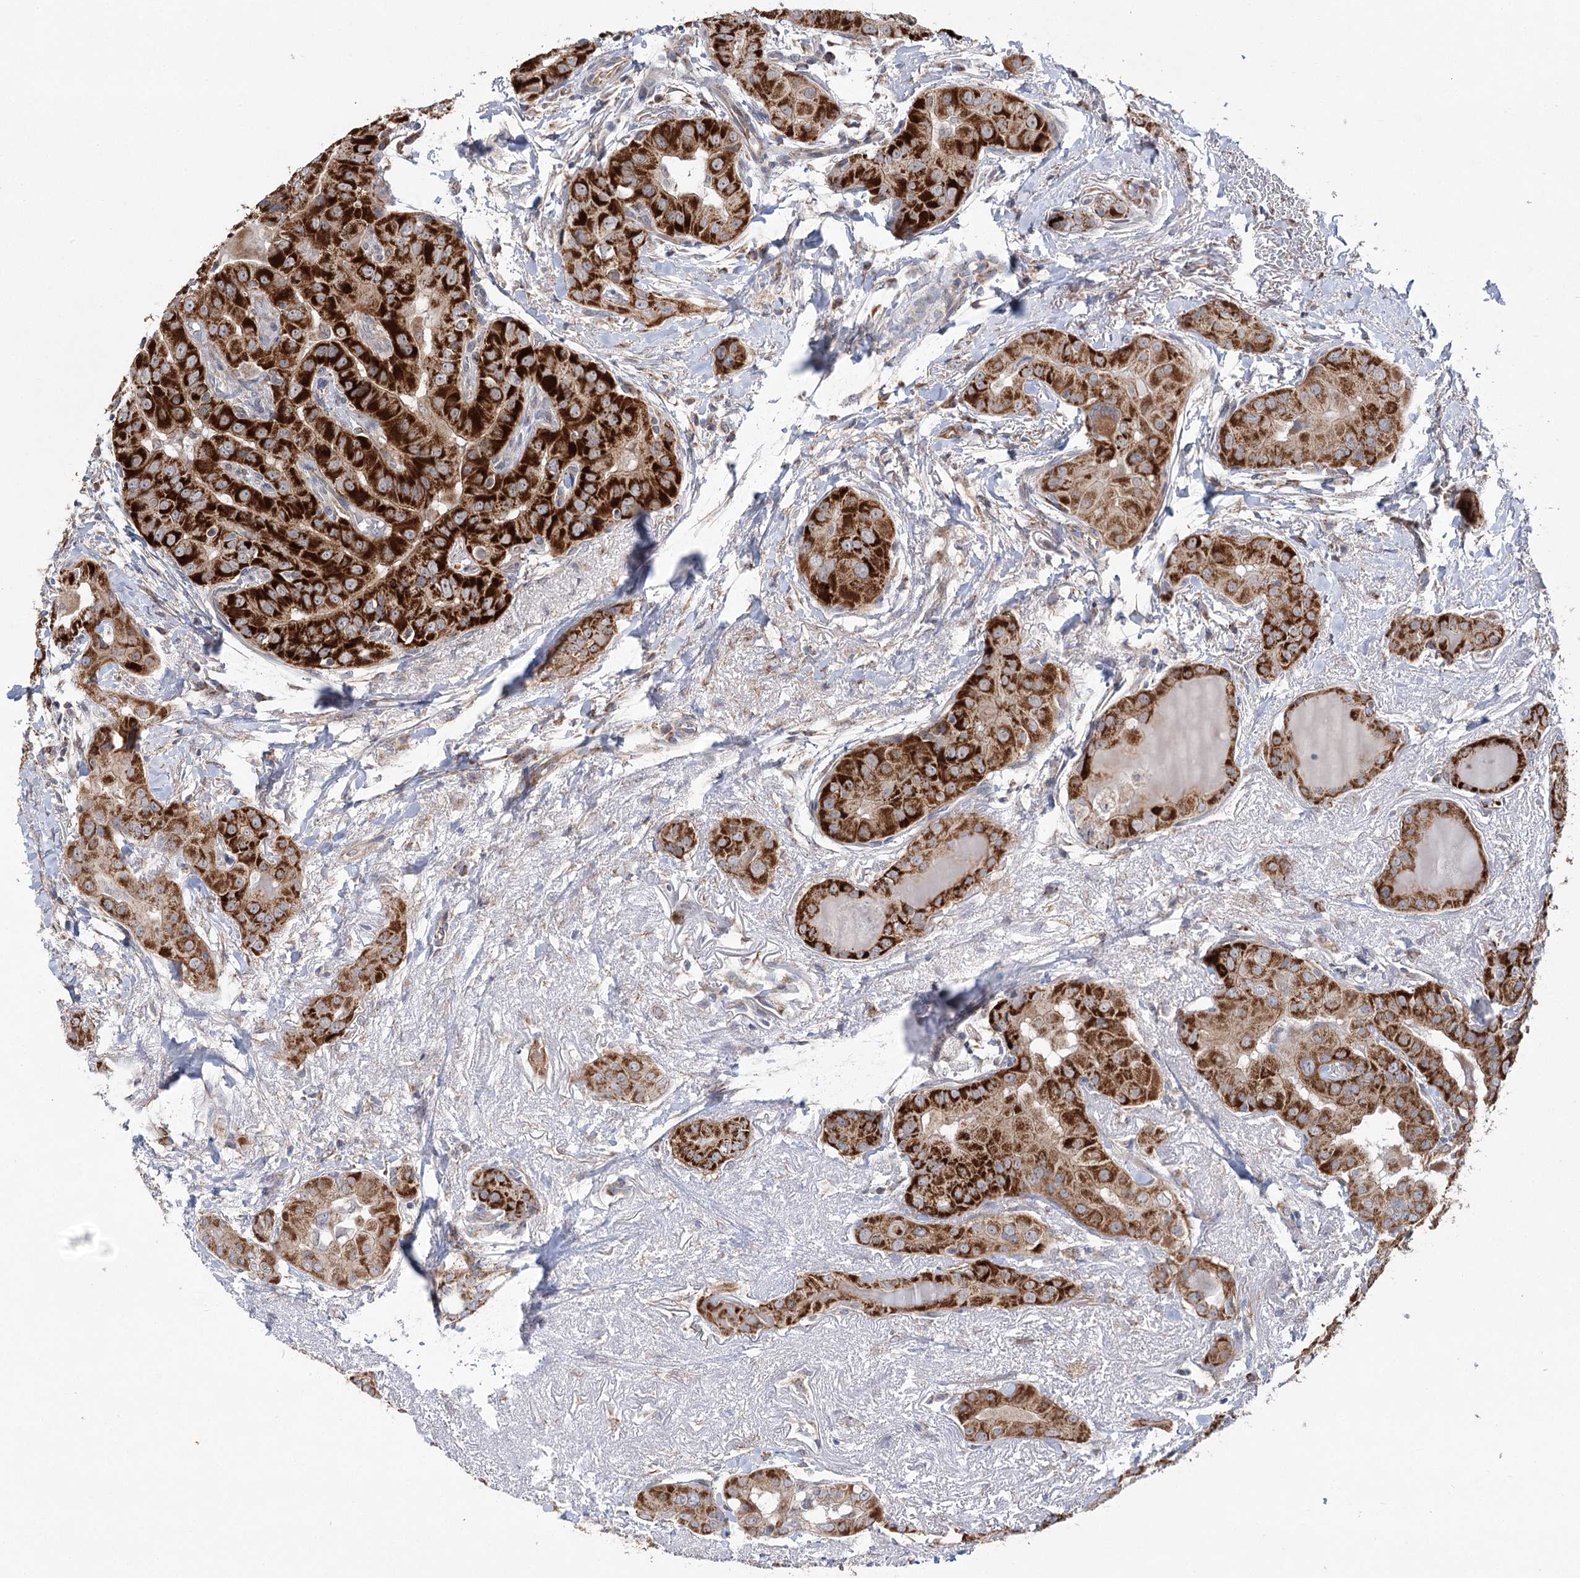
{"staining": {"intensity": "strong", "quantity": ">75%", "location": "cytoplasmic/membranous"}, "tissue": "thyroid cancer", "cell_type": "Tumor cells", "image_type": "cancer", "snomed": [{"axis": "morphology", "description": "Papillary adenocarcinoma, NOS"}, {"axis": "topography", "description": "Thyroid gland"}], "caption": "Brown immunohistochemical staining in human thyroid cancer (papillary adenocarcinoma) shows strong cytoplasmic/membranous positivity in approximately >75% of tumor cells.", "gene": "ECHDC3", "patient": {"sex": "male", "age": 33}}